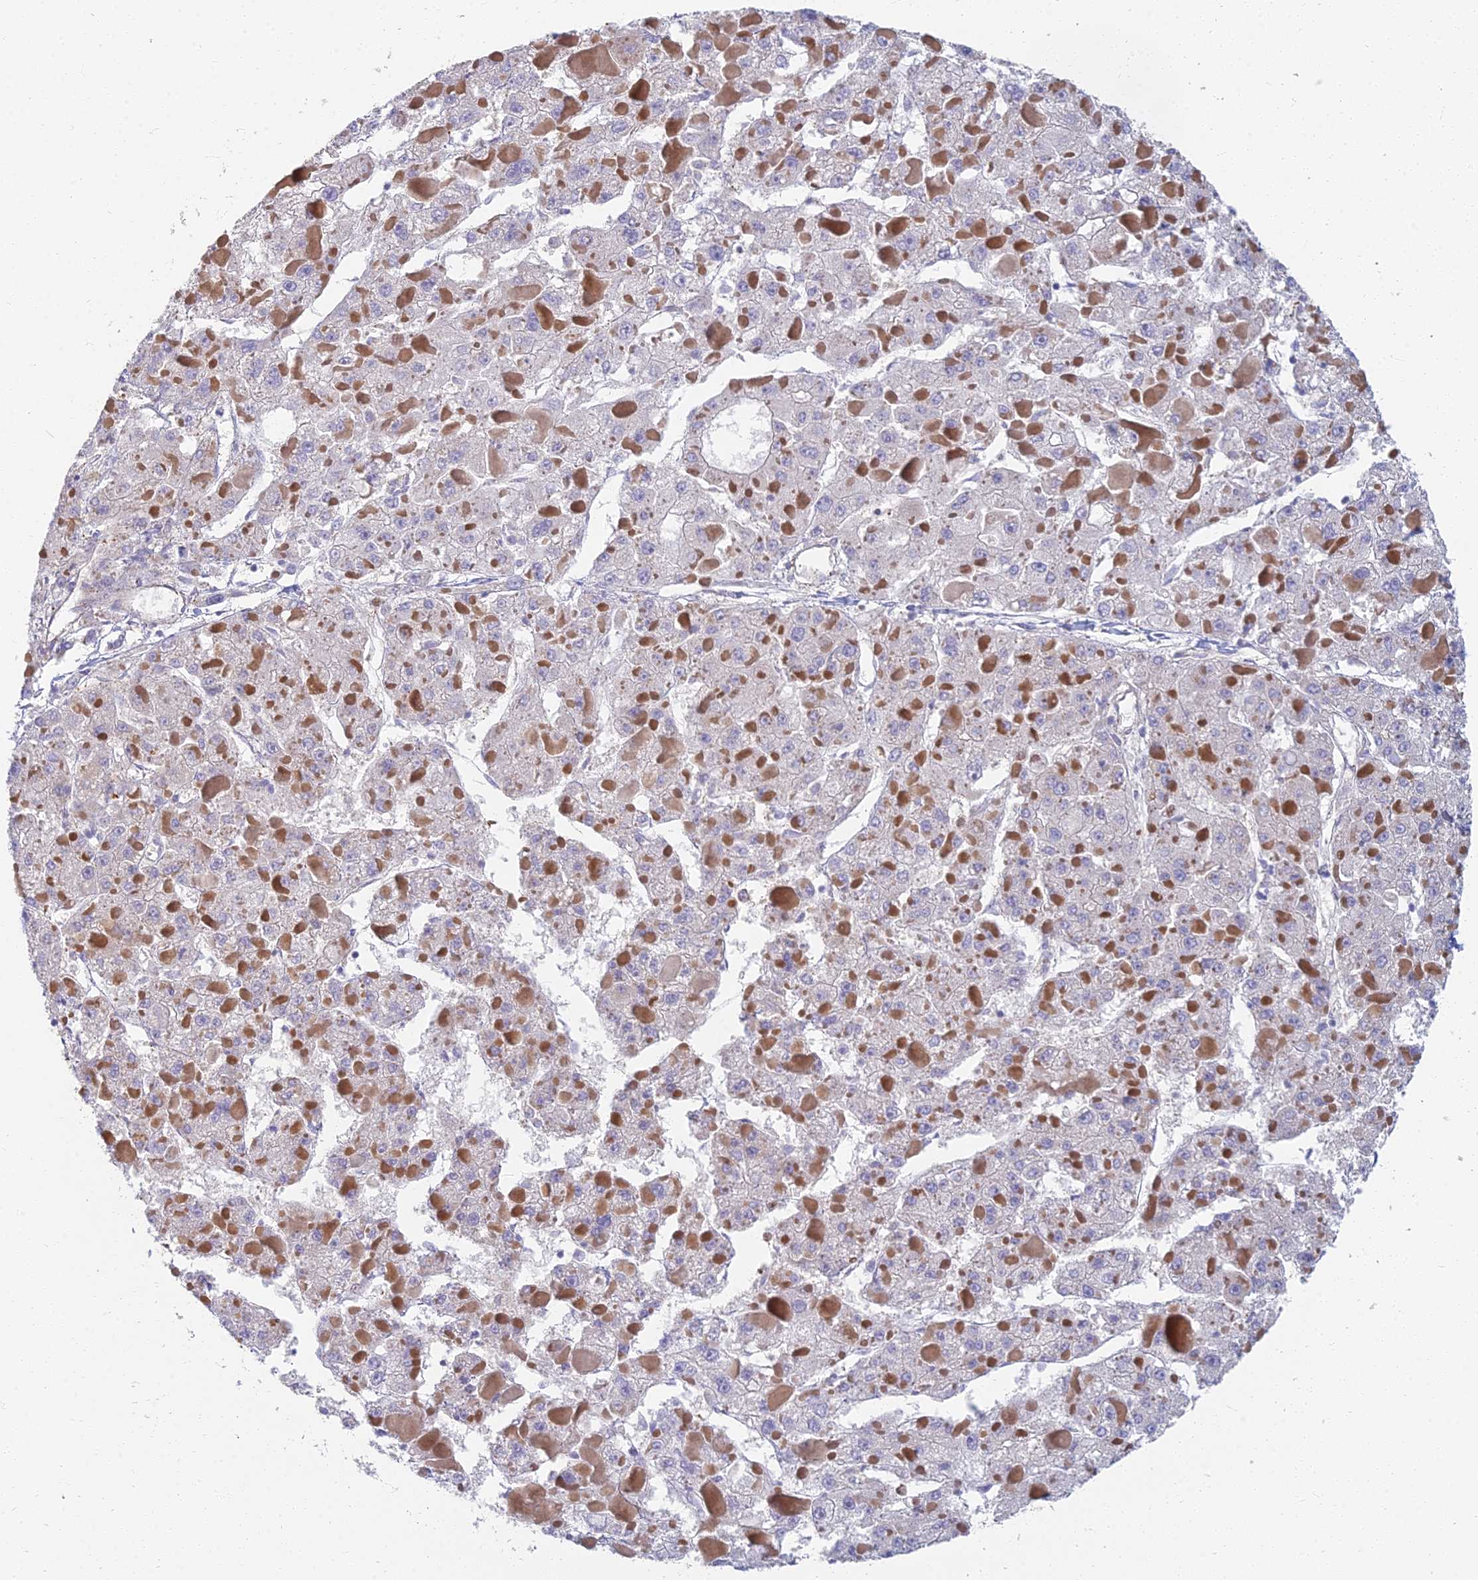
{"staining": {"intensity": "negative", "quantity": "none", "location": "none"}, "tissue": "liver cancer", "cell_type": "Tumor cells", "image_type": "cancer", "snomed": [{"axis": "morphology", "description": "Carcinoma, Hepatocellular, NOS"}, {"axis": "topography", "description": "Liver"}], "caption": "High power microscopy micrograph of an IHC micrograph of liver cancer (hepatocellular carcinoma), revealing no significant expression in tumor cells.", "gene": "RBSN", "patient": {"sex": "female", "age": 73}}